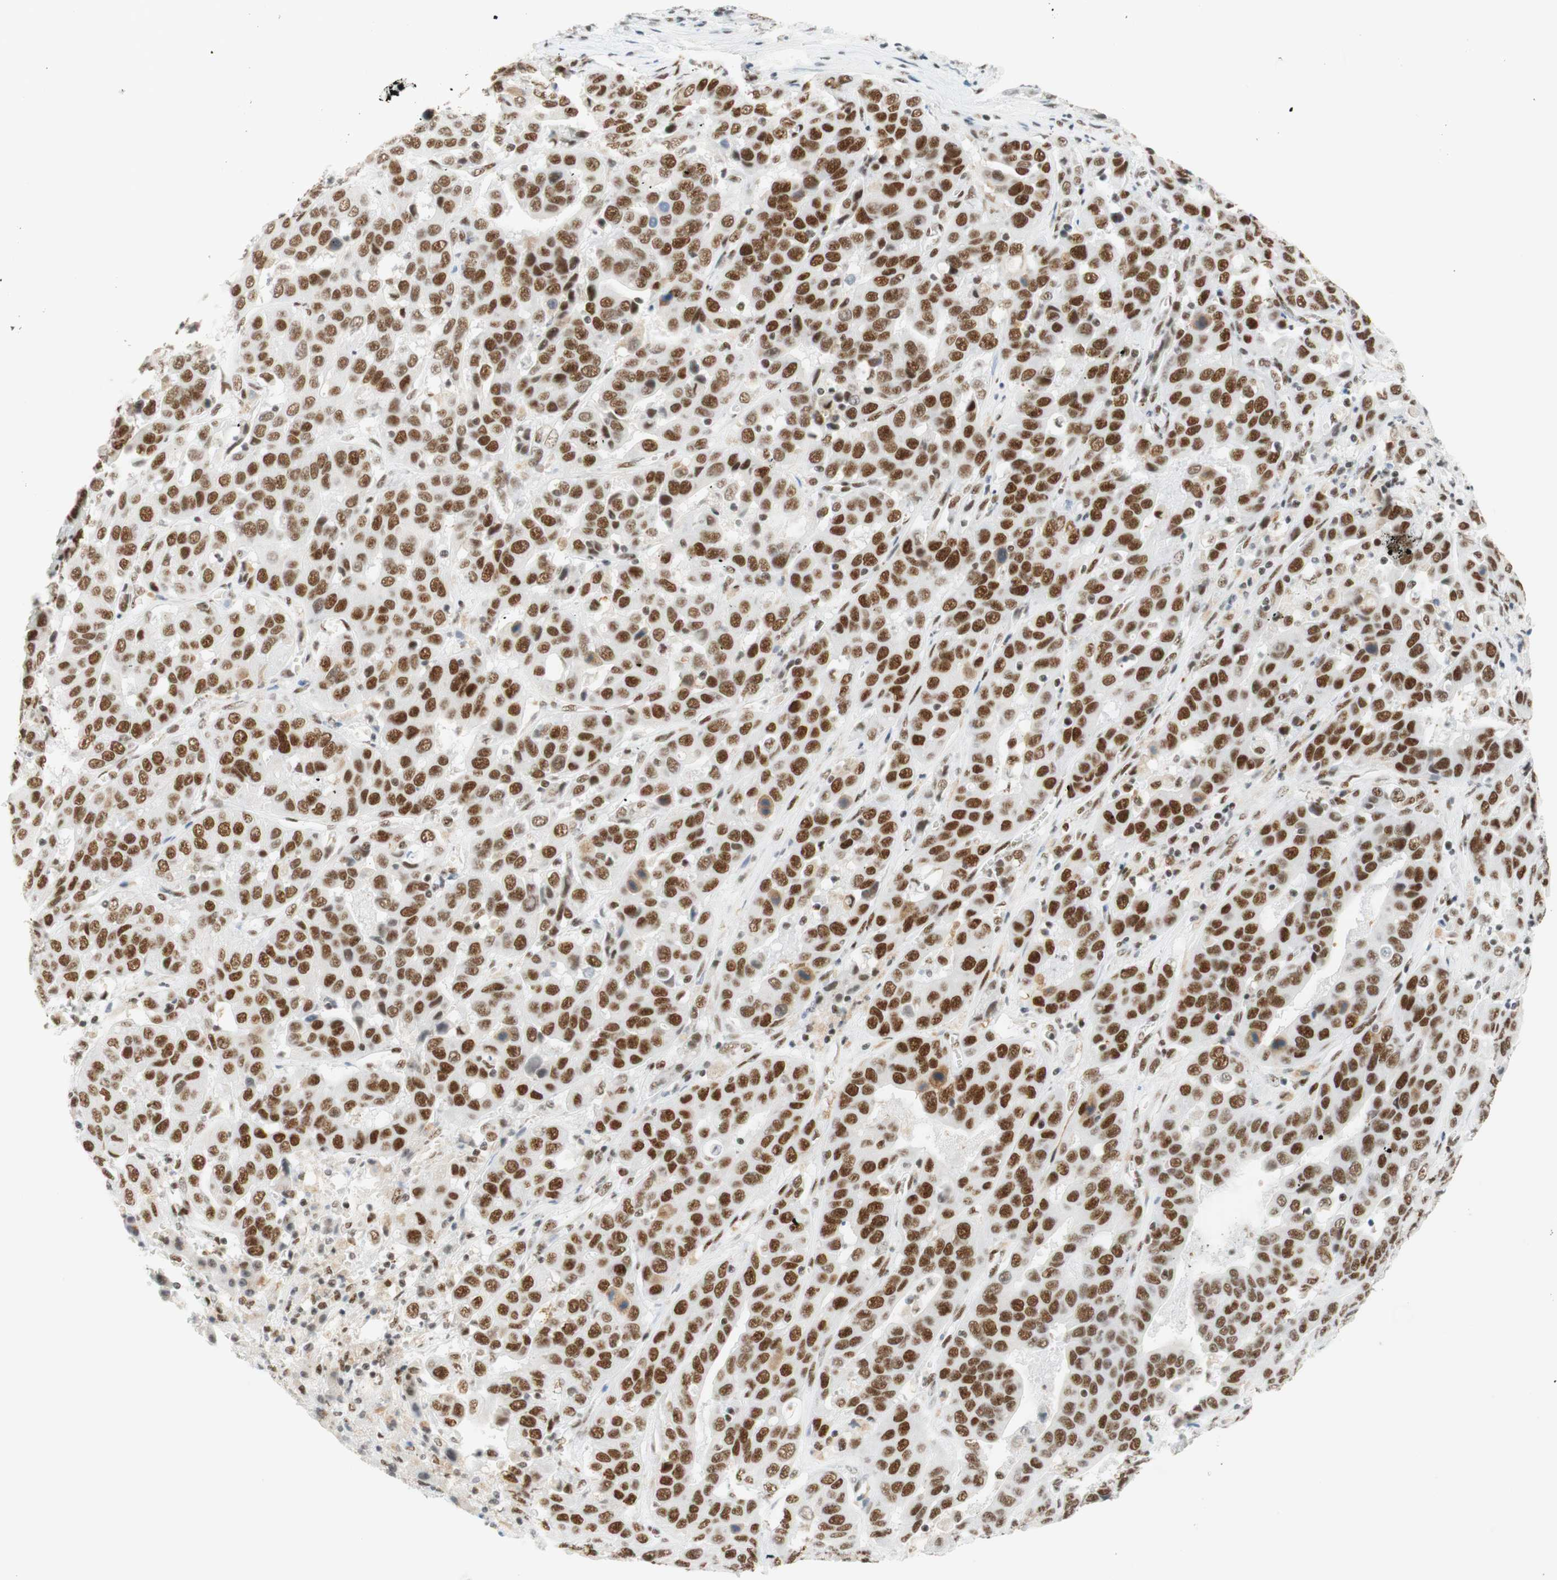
{"staining": {"intensity": "moderate", "quantity": ">75%", "location": "nuclear"}, "tissue": "liver cancer", "cell_type": "Tumor cells", "image_type": "cancer", "snomed": [{"axis": "morphology", "description": "Cholangiocarcinoma"}, {"axis": "topography", "description": "Liver"}], "caption": "Immunohistochemical staining of cholangiocarcinoma (liver) displays moderate nuclear protein staining in approximately >75% of tumor cells.", "gene": "RNF20", "patient": {"sex": "female", "age": 52}}